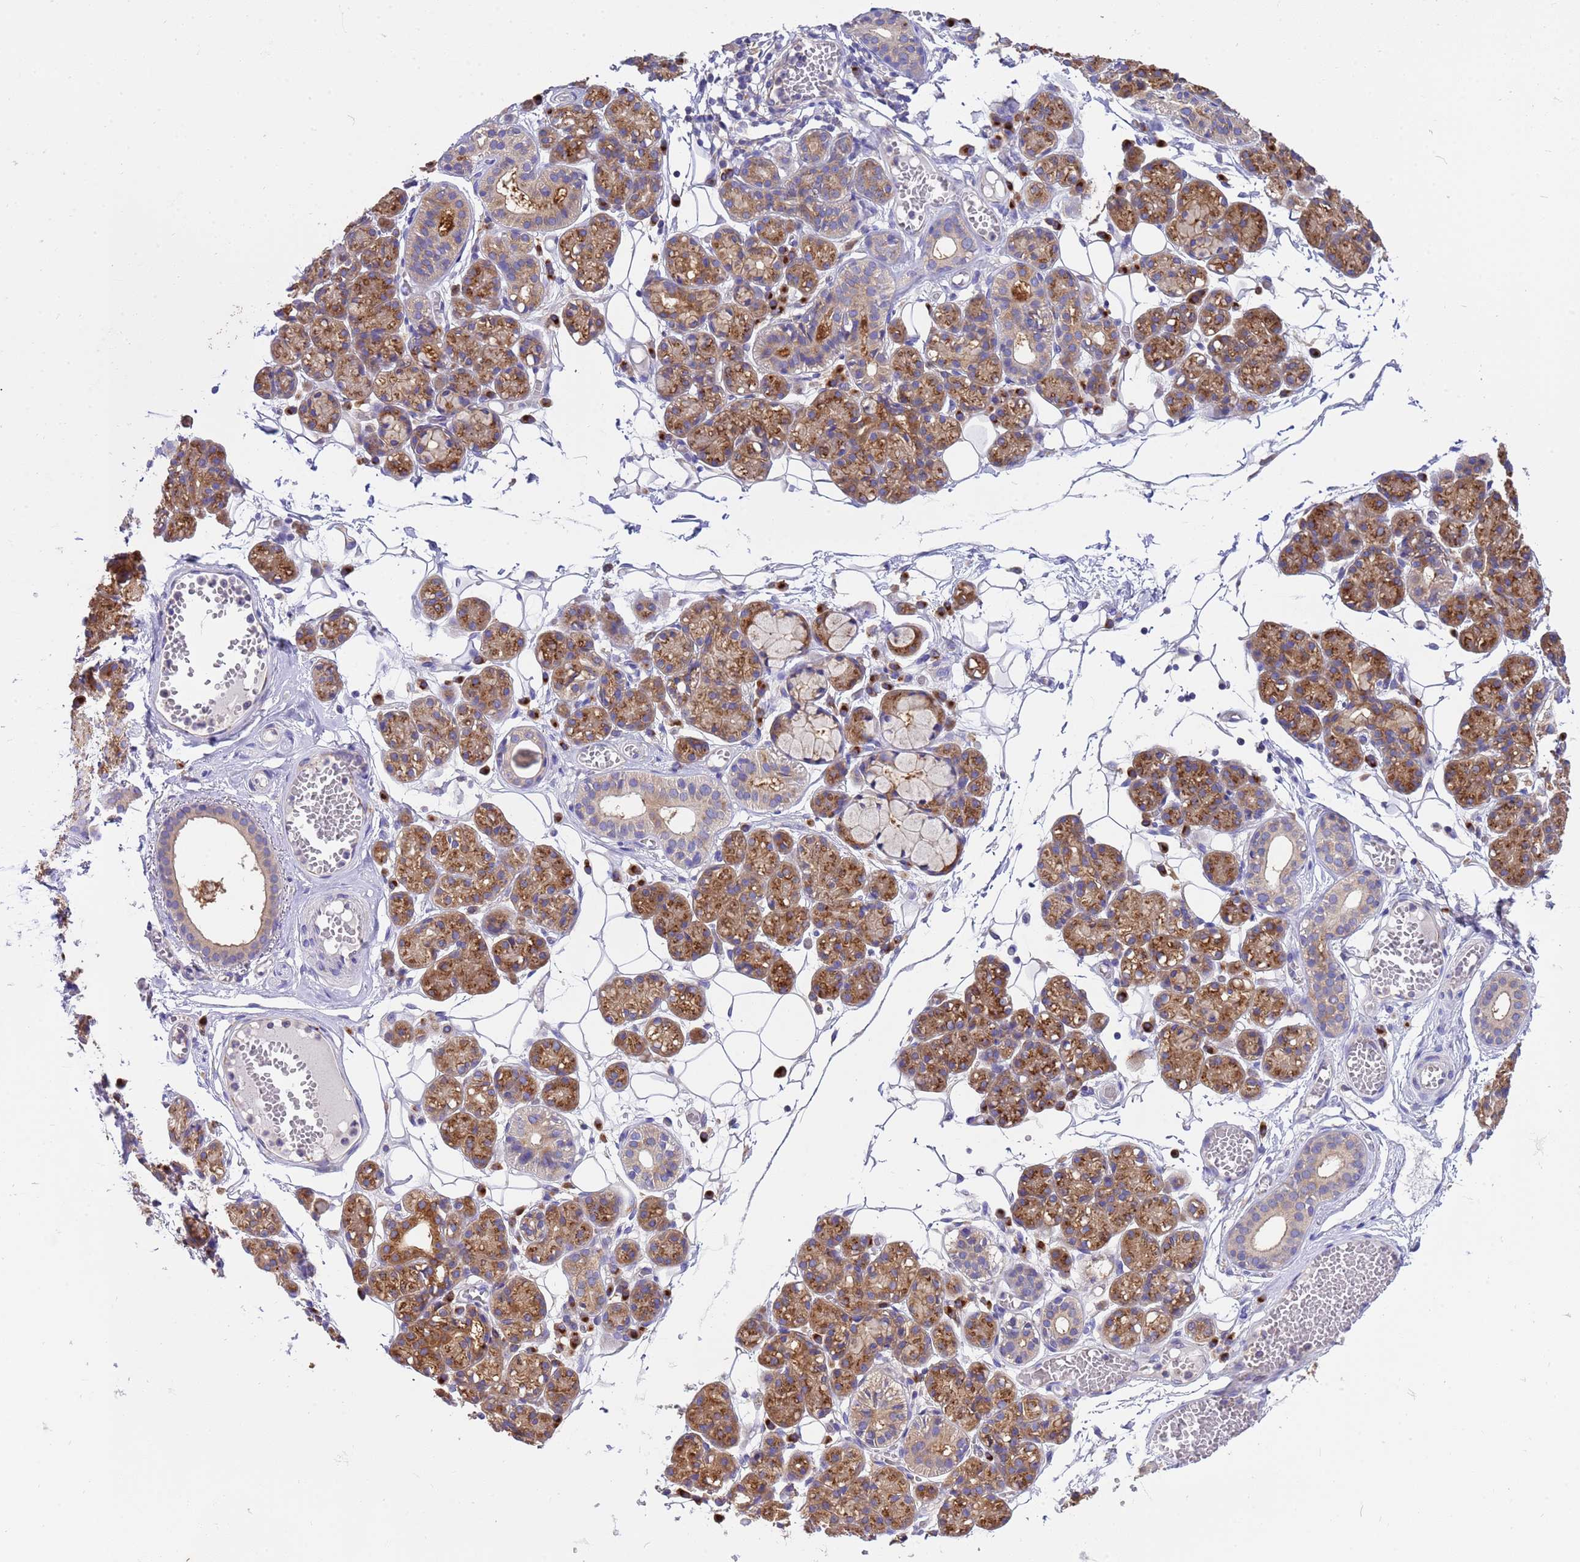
{"staining": {"intensity": "strong", "quantity": "25%-75%", "location": "cytoplasmic/membranous"}, "tissue": "salivary gland", "cell_type": "Glandular cells", "image_type": "normal", "snomed": [{"axis": "morphology", "description": "Normal tissue, NOS"}, {"axis": "topography", "description": "Salivary gland"}], "caption": "Protein expression analysis of benign salivary gland displays strong cytoplasmic/membranous expression in about 25%-75% of glandular cells. The protein is shown in brown color, while the nuclei are stained blue.", "gene": "ANAPC1", "patient": {"sex": "male", "age": 63}}